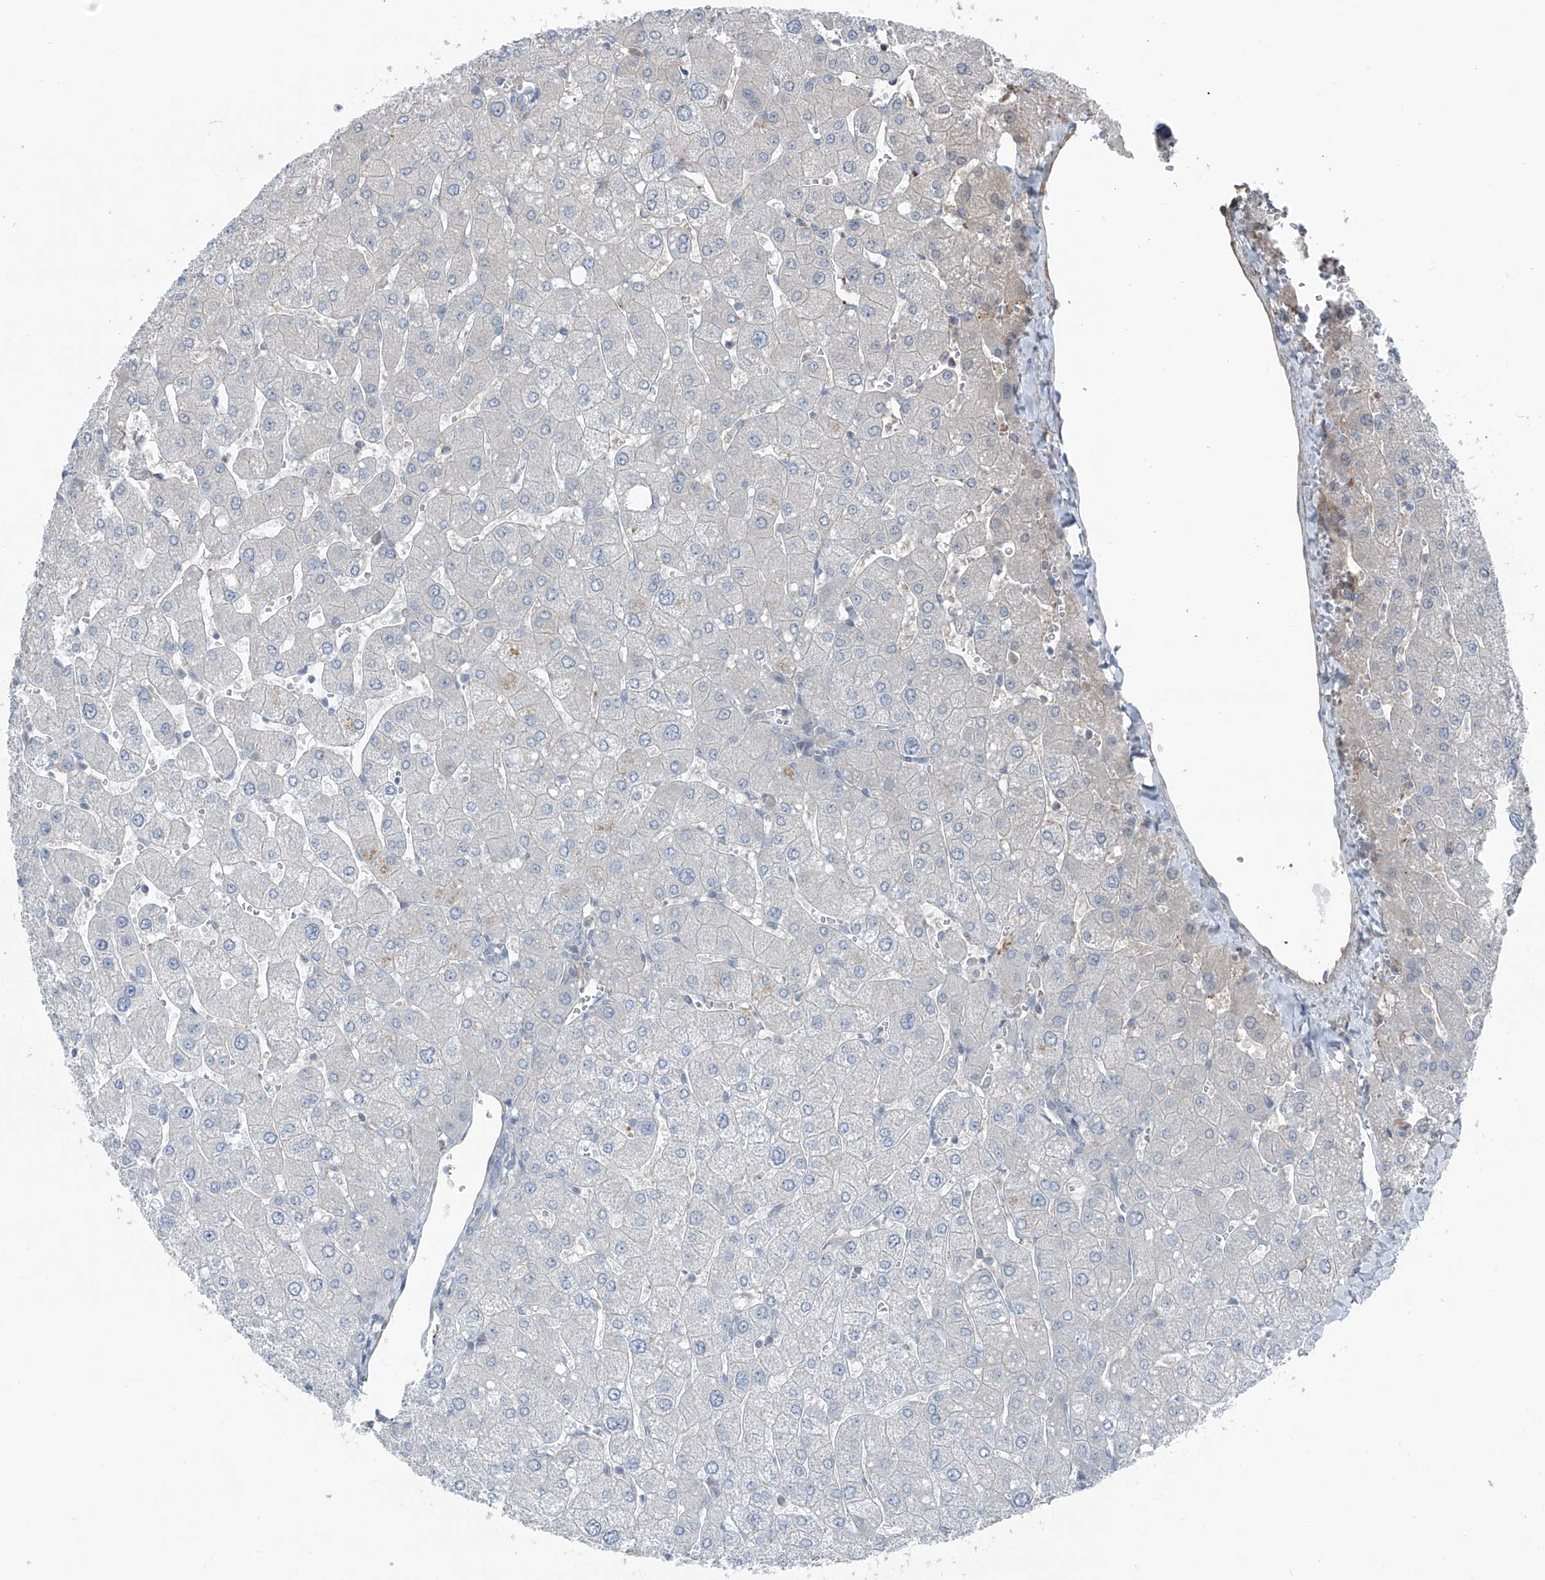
{"staining": {"intensity": "negative", "quantity": "none", "location": "none"}, "tissue": "liver", "cell_type": "Cholangiocytes", "image_type": "normal", "snomed": [{"axis": "morphology", "description": "Normal tissue, NOS"}, {"axis": "topography", "description": "Liver"}], "caption": "There is no significant positivity in cholangiocytes of liver. (DAB immunohistochemistry (IHC) visualized using brightfield microscopy, high magnification).", "gene": "HSPB11", "patient": {"sex": "male", "age": 55}}